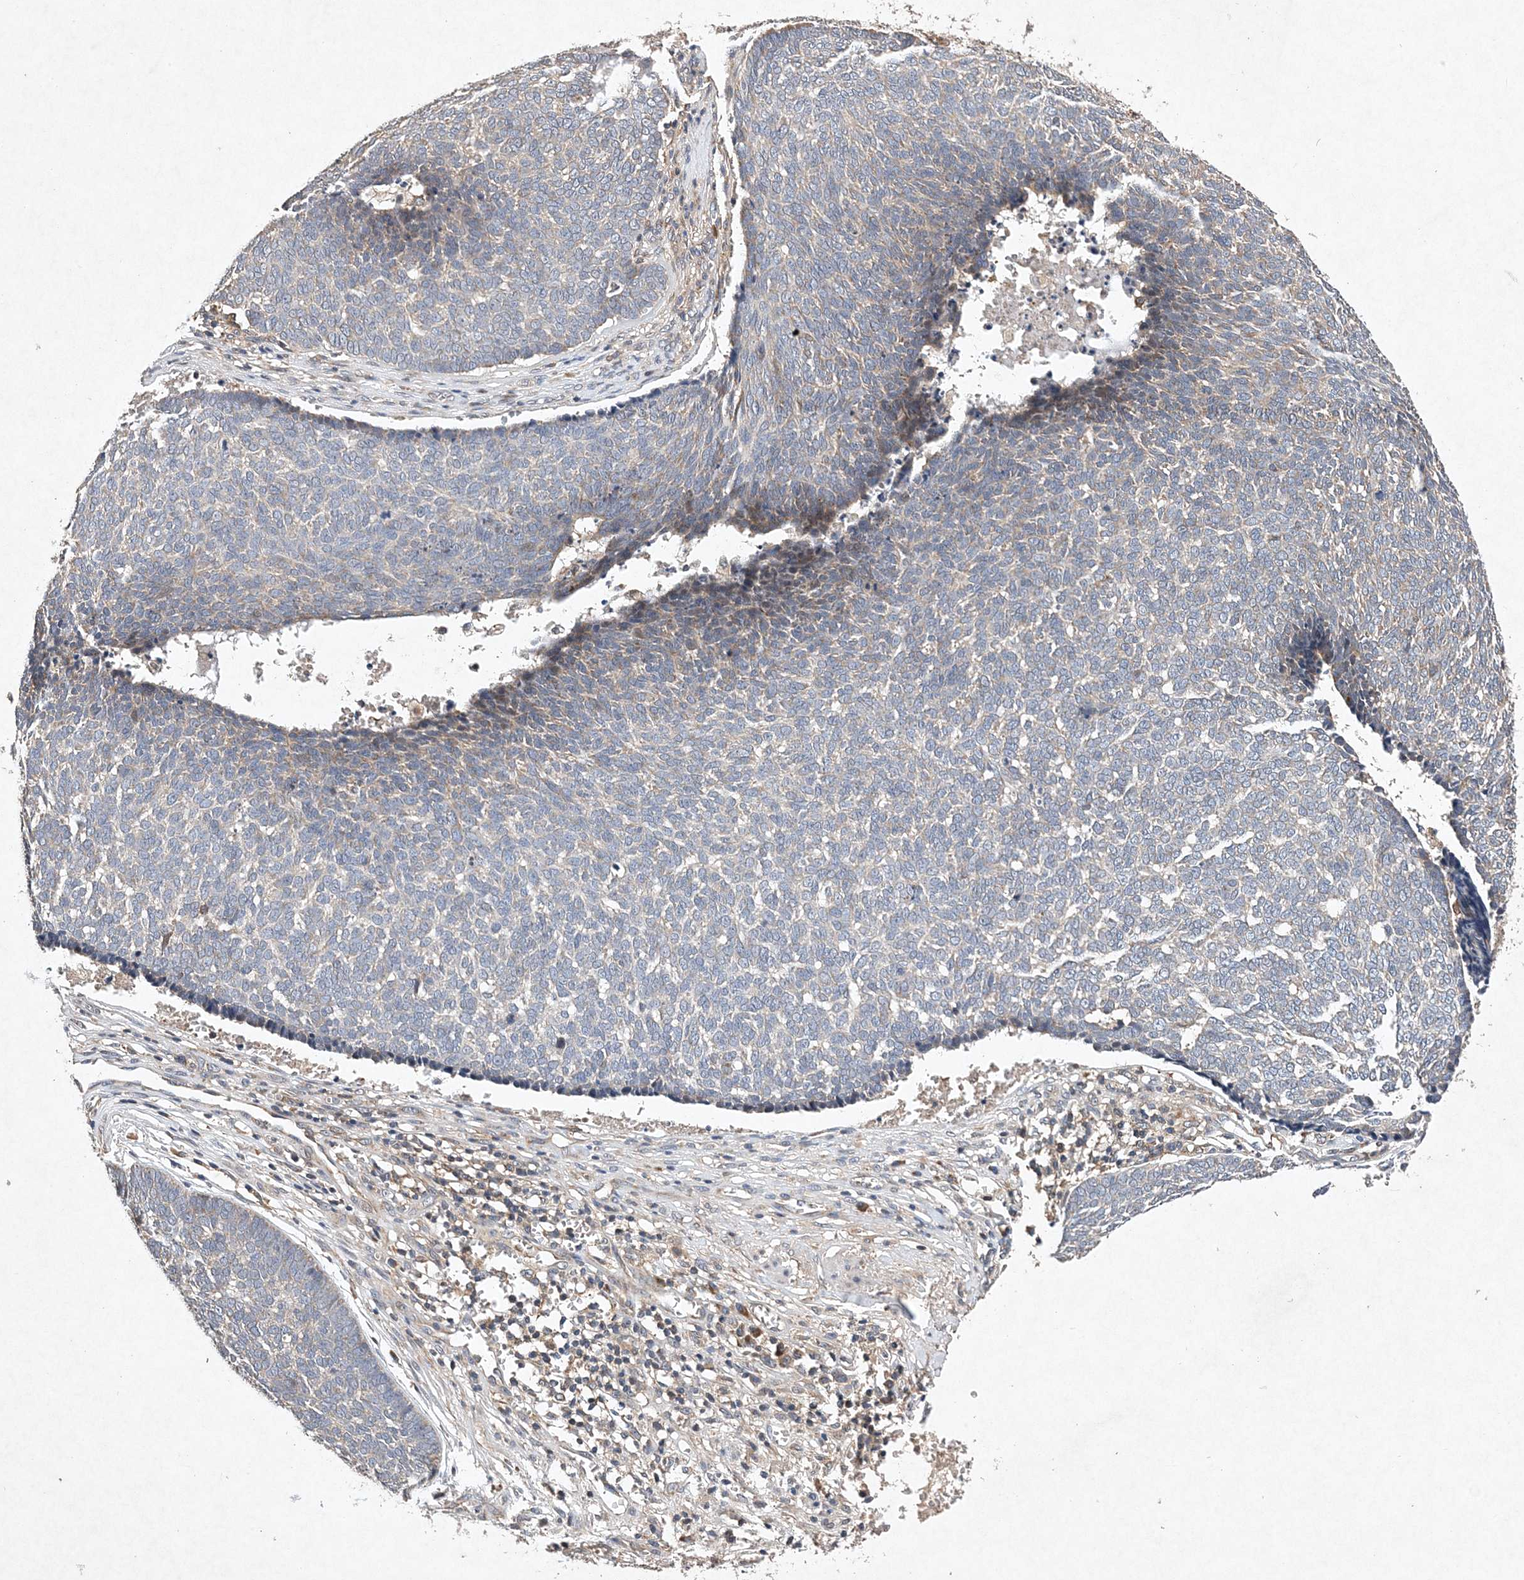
{"staining": {"intensity": "weak", "quantity": "<25%", "location": "cytoplasmic/membranous"}, "tissue": "skin cancer", "cell_type": "Tumor cells", "image_type": "cancer", "snomed": [{"axis": "morphology", "description": "Basal cell carcinoma"}, {"axis": "topography", "description": "Skin"}], "caption": "Immunohistochemical staining of human skin basal cell carcinoma demonstrates no significant staining in tumor cells. (DAB (3,3'-diaminobenzidine) IHC with hematoxylin counter stain).", "gene": "PROSER1", "patient": {"sex": "male", "age": 84}}